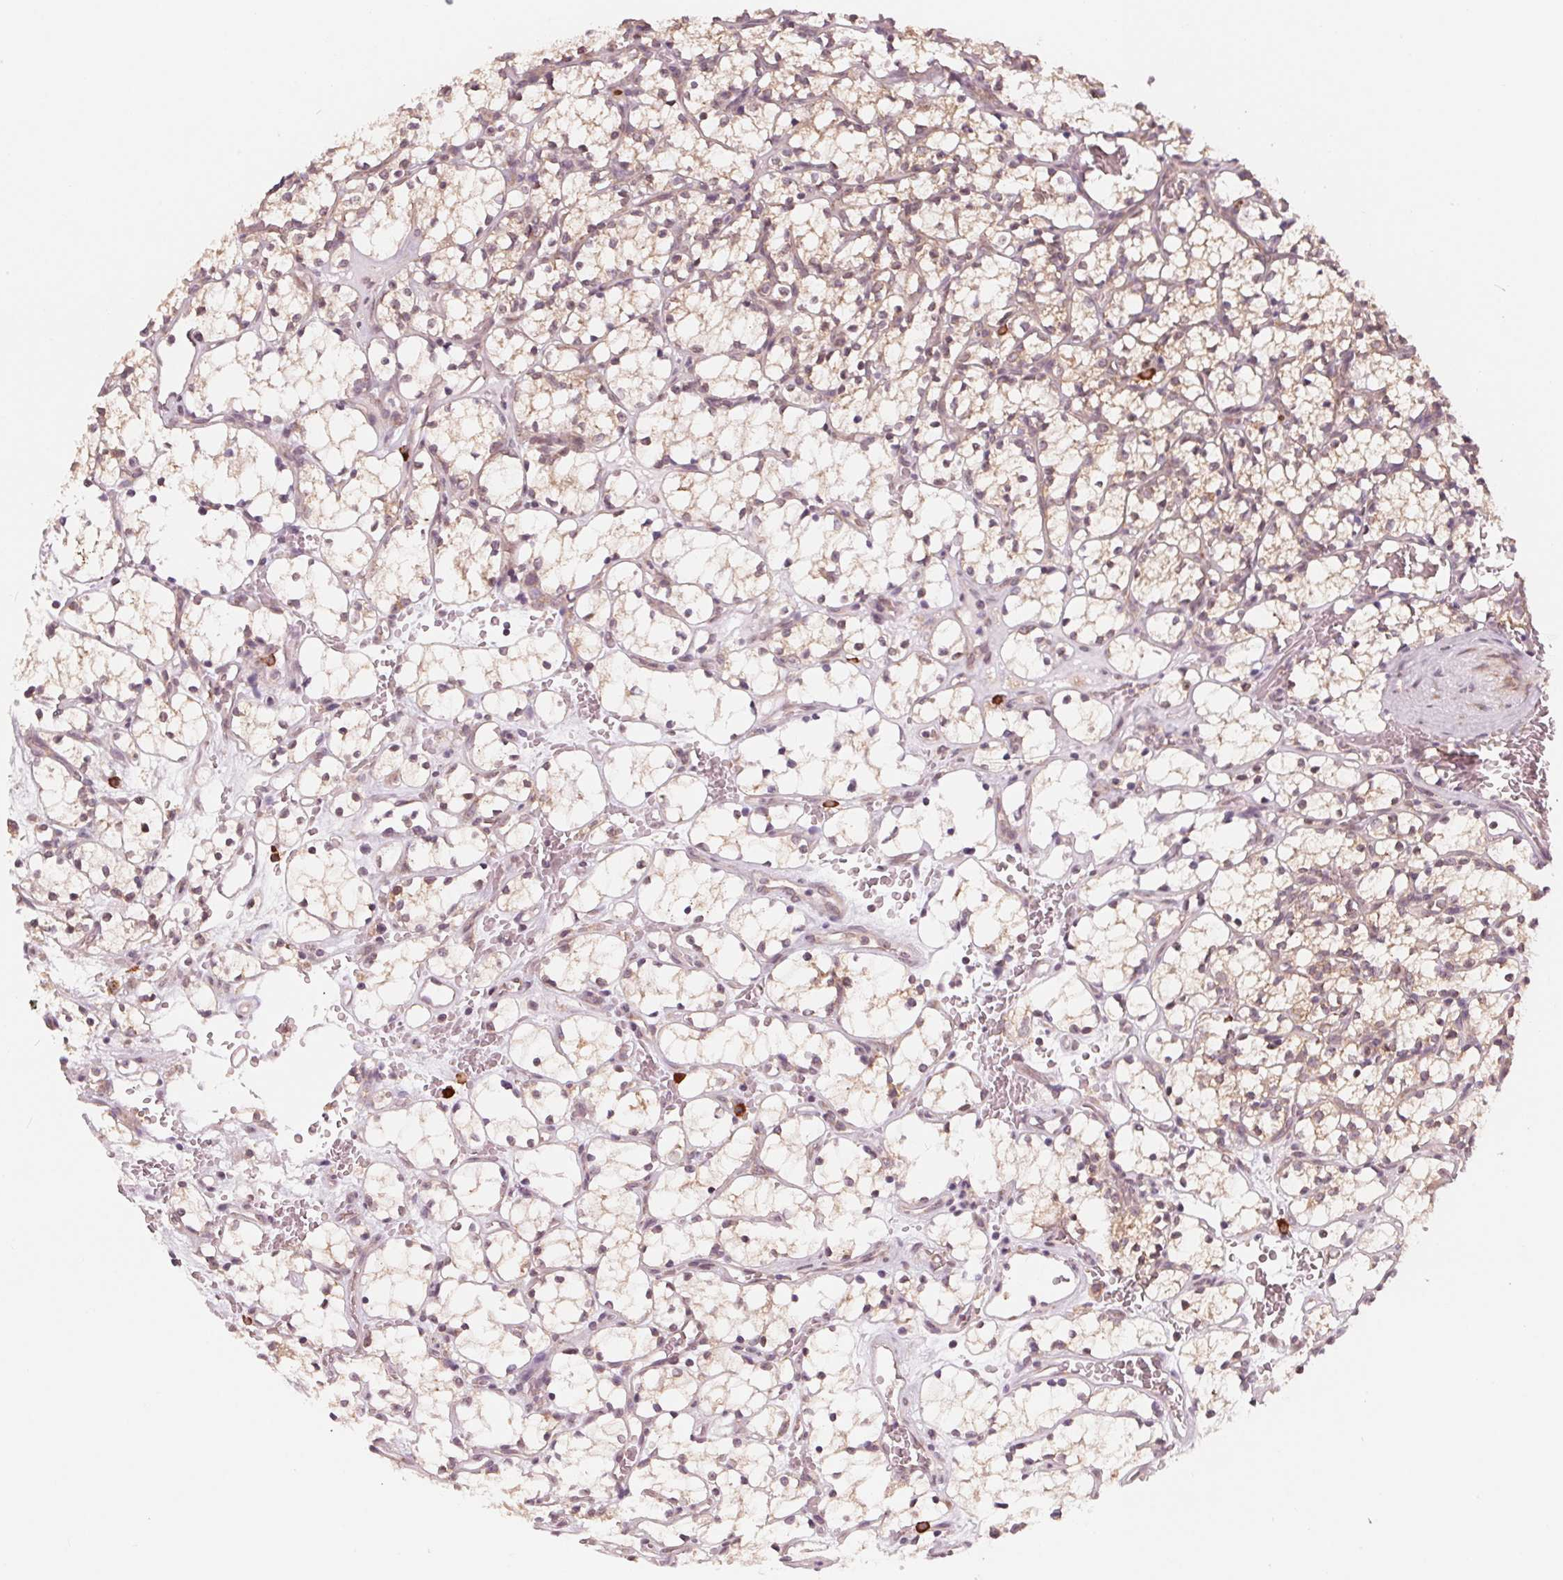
{"staining": {"intensity": "weak", "quantity": "25%-75%", "location": "cytoplasmic/membranous"}, "tissue": "renal cancer", "cell_type": "Tumor cells", "image_type": "cancer", "snomed": [{"axis": "morphology", "description": "Adenocarcinoma, NOS"}, {"axis": "topography", "description": "Kidney"}], "caption": "Weak cytoplasmic/membranous positivity for a protein is seen in about 25%-75% of tumor cells of renal cancer (adenocarcinoma) using IHC.", "gene": "GIGYF2", "patient": {"sex": "female", "age": 69}}